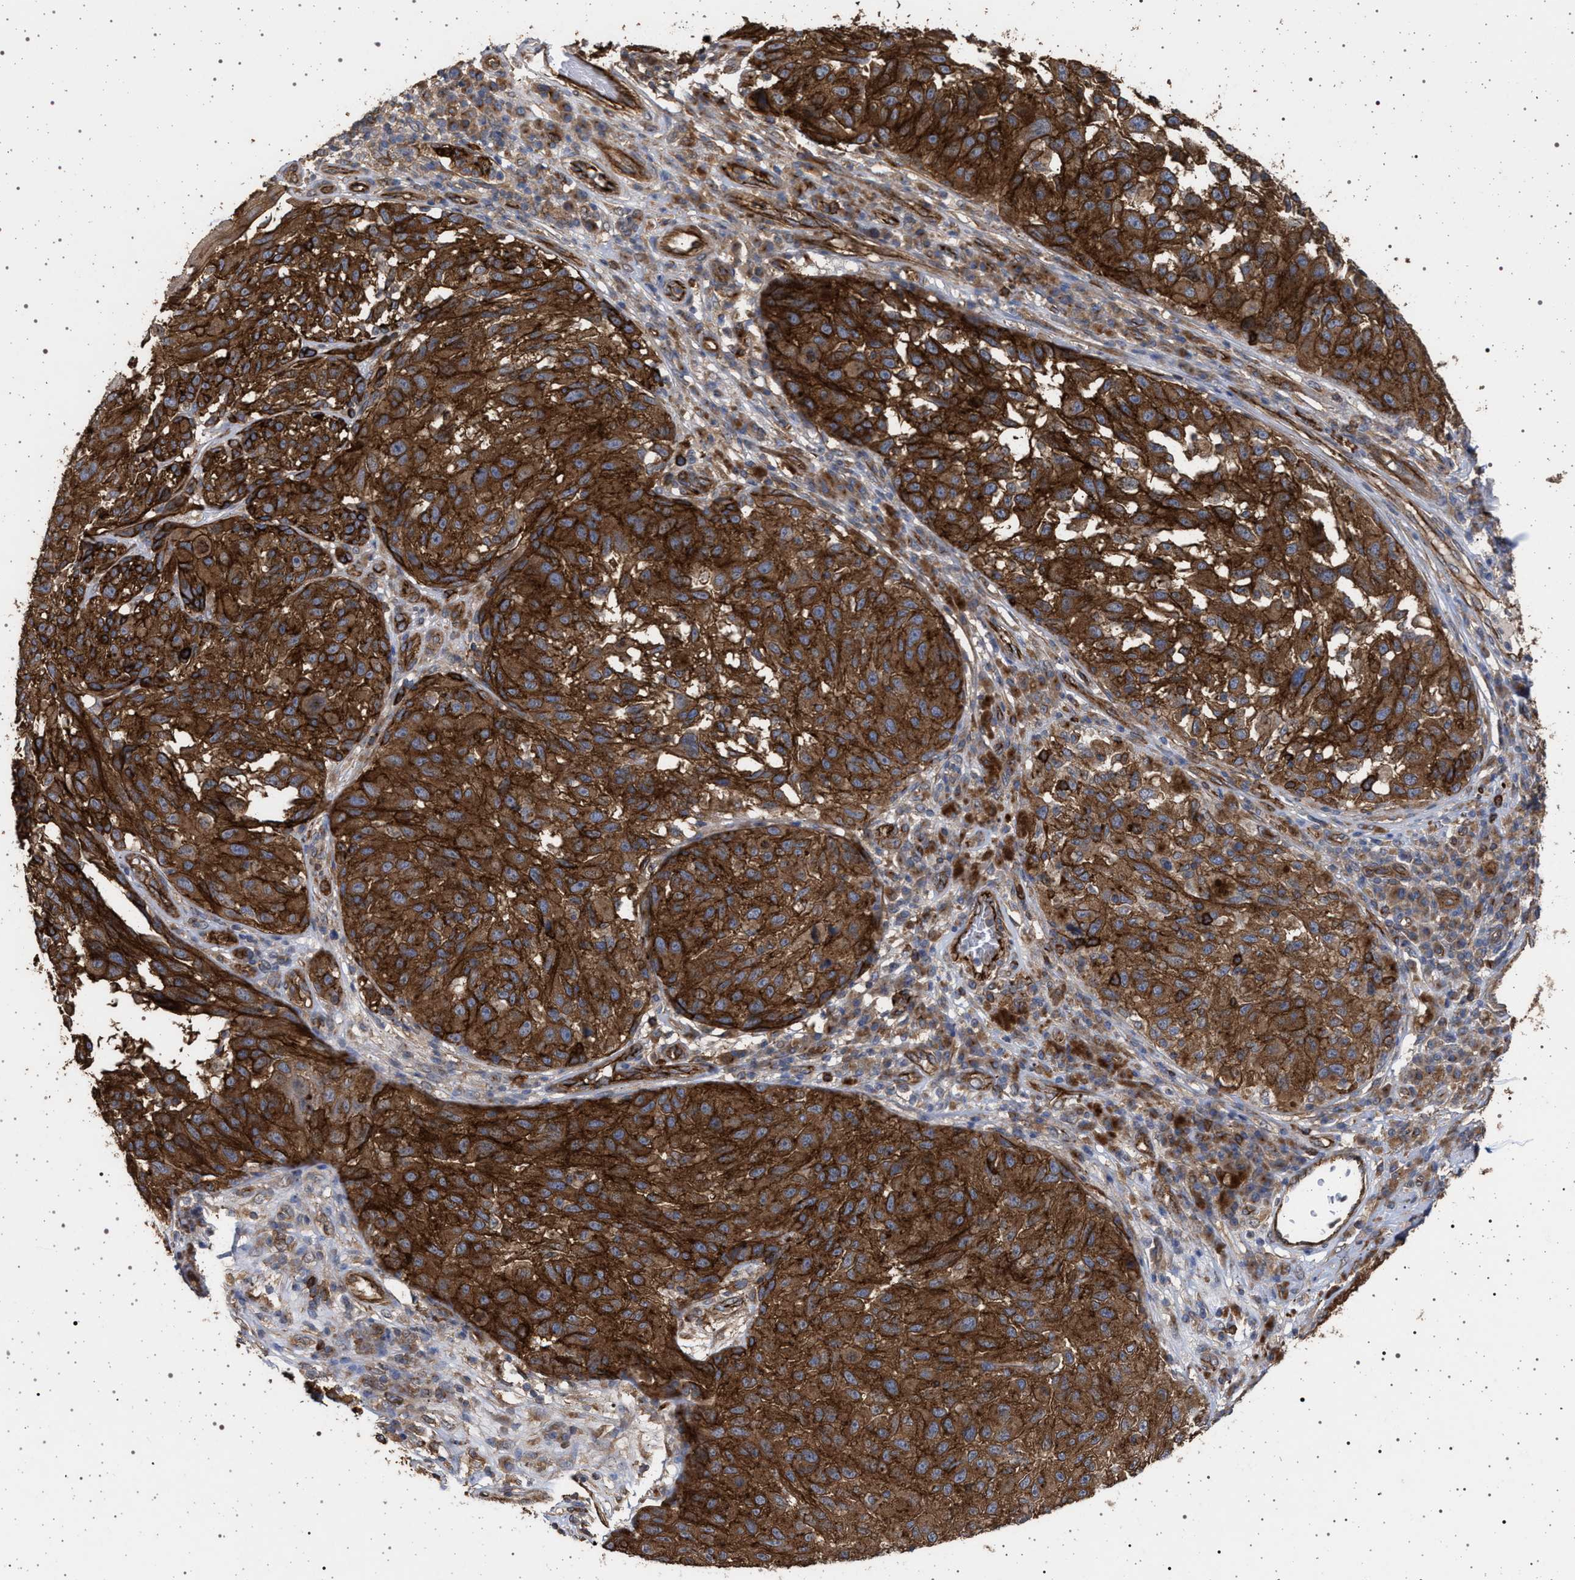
{"staining": {"intensity": "strong", "quantity": ">75%", "location": "cytoplasmic/membranous"}, "tissue": "melanoma", "cell_type": "Tumor cells", "image_type": "cancer", "snomed": [{"axis": "morphology", "description": "Malignant melanoma, NOS"}, {"axis": "topography", "description": "Skin"}], "caption": "A histopathology image showing strong cytoplasmic/membranous positivity in about >75% of tumor cells in malignant melanoma, as visualized by brown immunohistochemical staining.", "gene": "IFT20", "patient": {"sex": "female", "age": 73}}